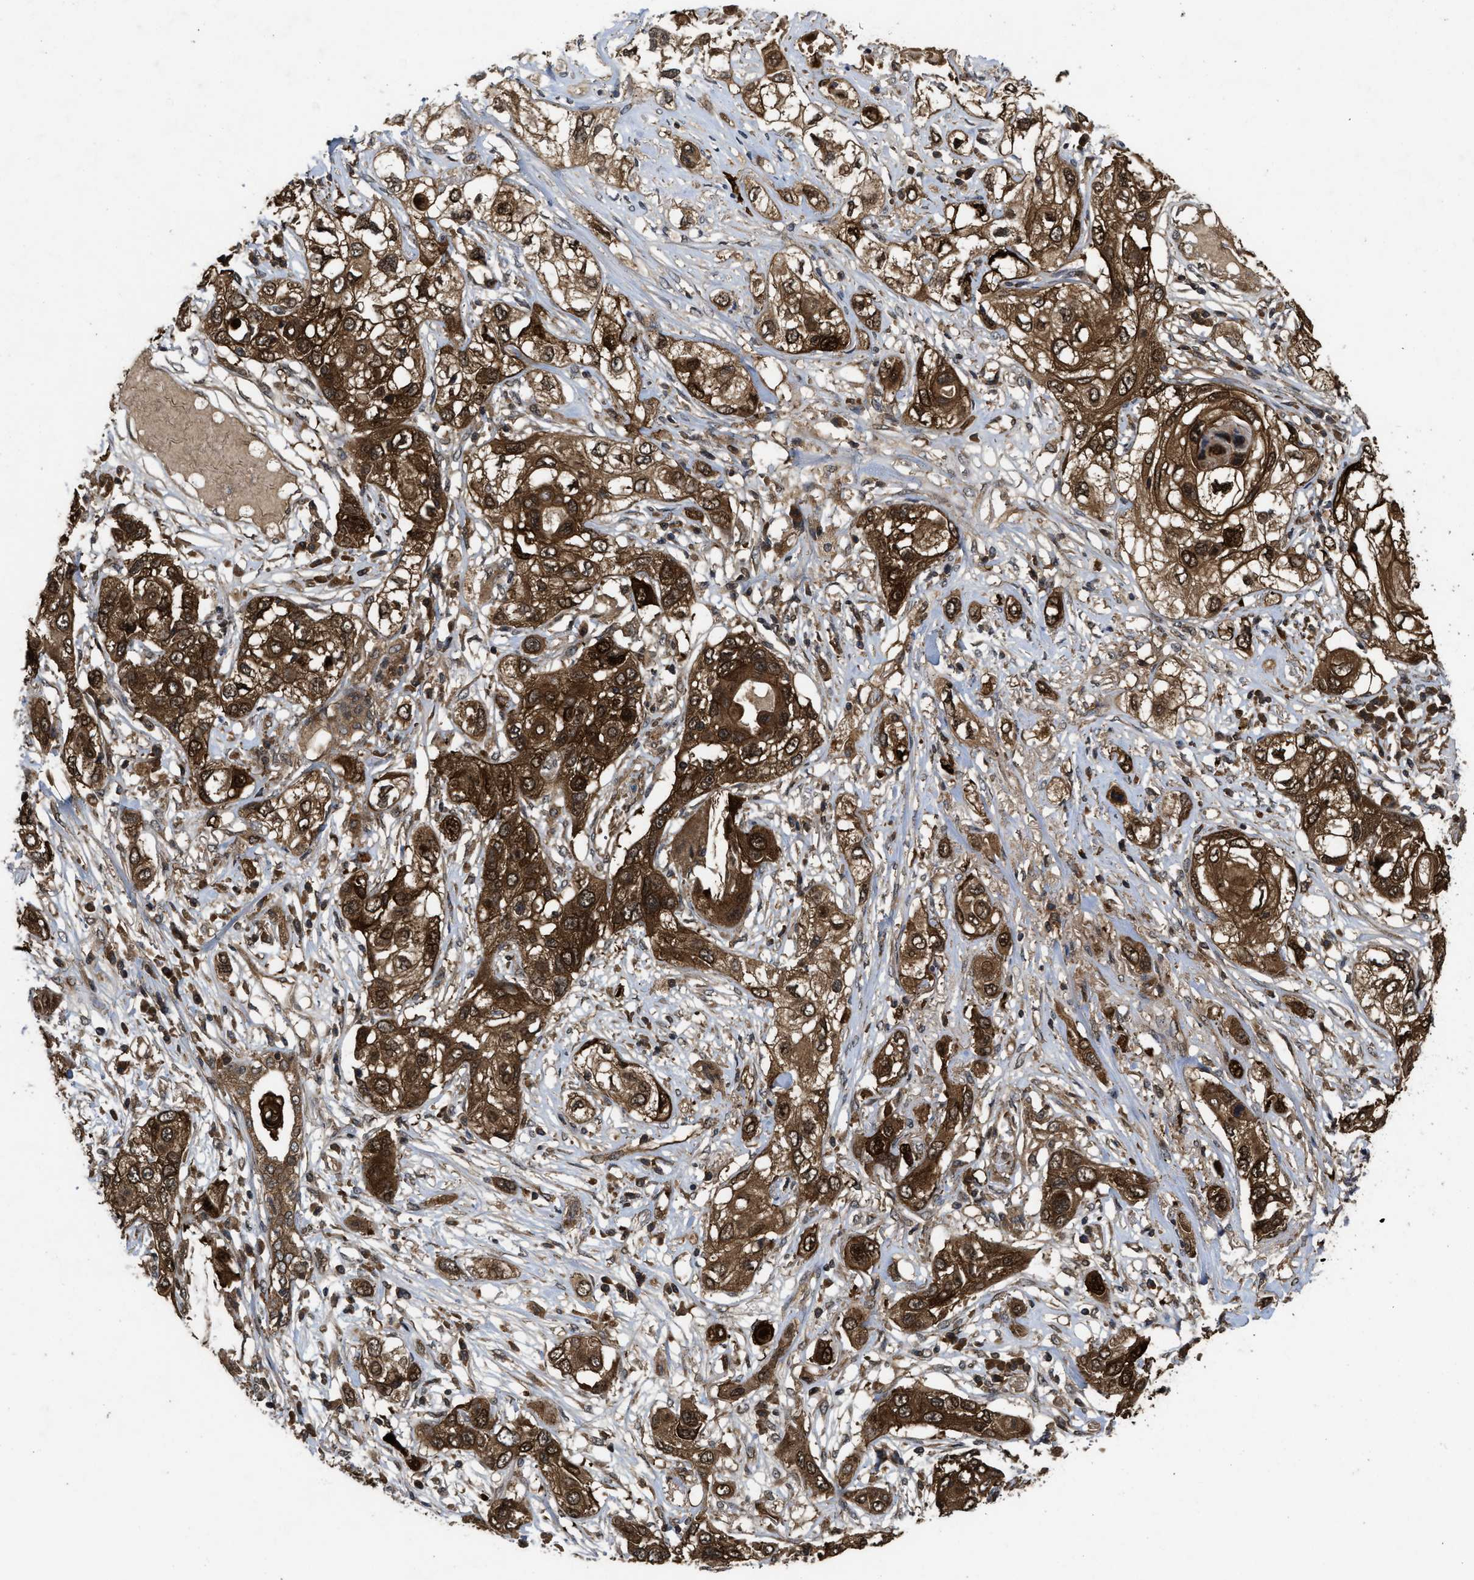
{"staining": {"intensity": "strong", "quantity": ">75%", "location": "cytoplasmic/membranous,nuclear"}, "tissue": "lung cancer", "cell_type": "Tumor cells", "image_type": "cancer", "snomed": [{"axis": "morphology", "description": "Squamous cell carcinoma, NOS"}, {"axis": "topography", "description": "Lung"}], "caption": "Lung cancer tissue displays strong cytoplasmic/membranous and nuclear expression in about >75% of tumor cells", "gene": "FZD6", "patient": {"sex": "male", "age": 71}}